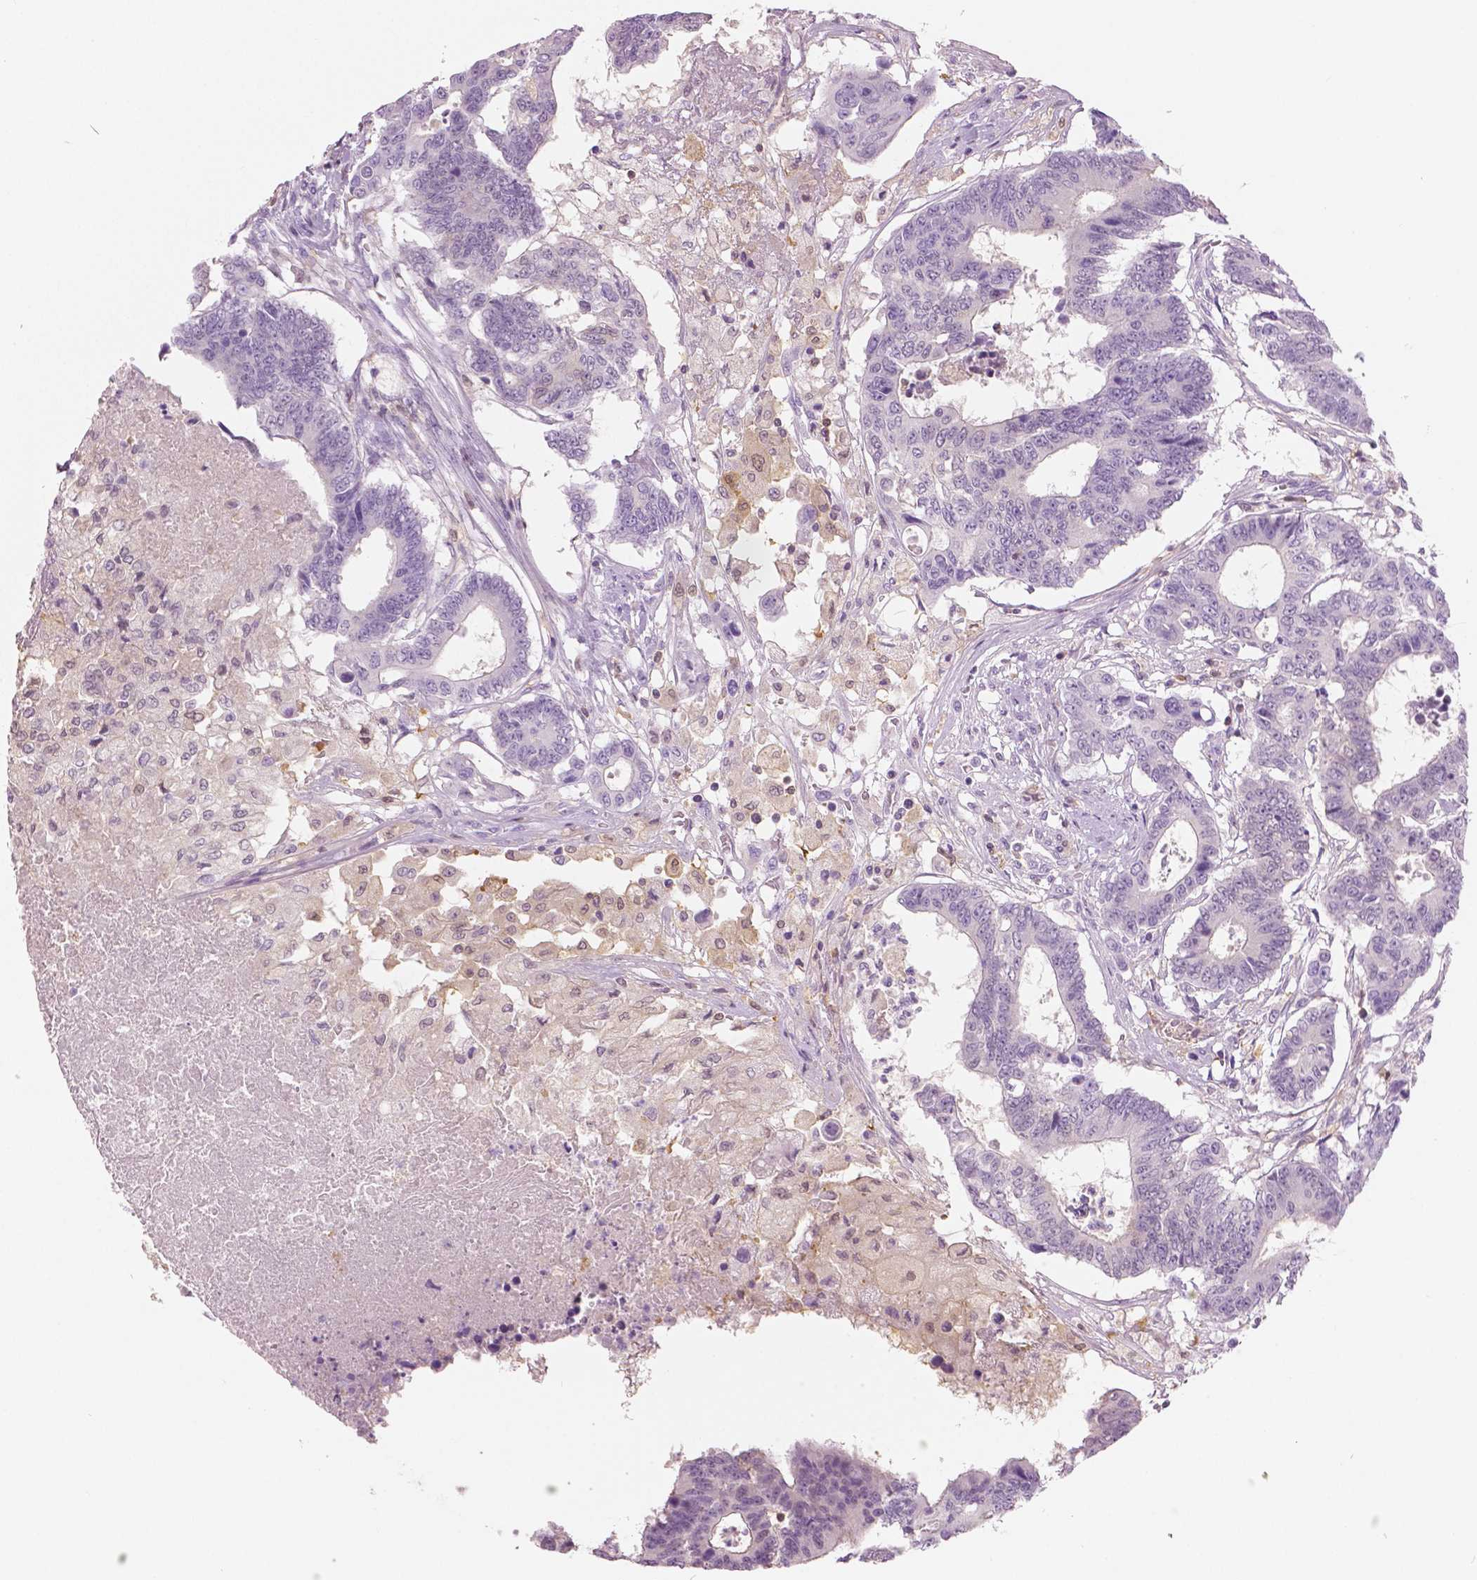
{"staining": {"intensity": "negative", "quantity": "none", "location": "none"}, "tissue": "colorectal cancer", "cell_type": "Tumor cells", "image_type": "cancer", "snomed": [{"axis": "morphology", "description": "Adenocarcinoma, NOS"}, {"axis": "topography", "description": "Colon"}], "caption": "Human colorectal cancer stained for a protein using IHC exhibits no staining in tumor cells.", "gene": "GALM", "patient": {"sex": "female", "age": 48}}